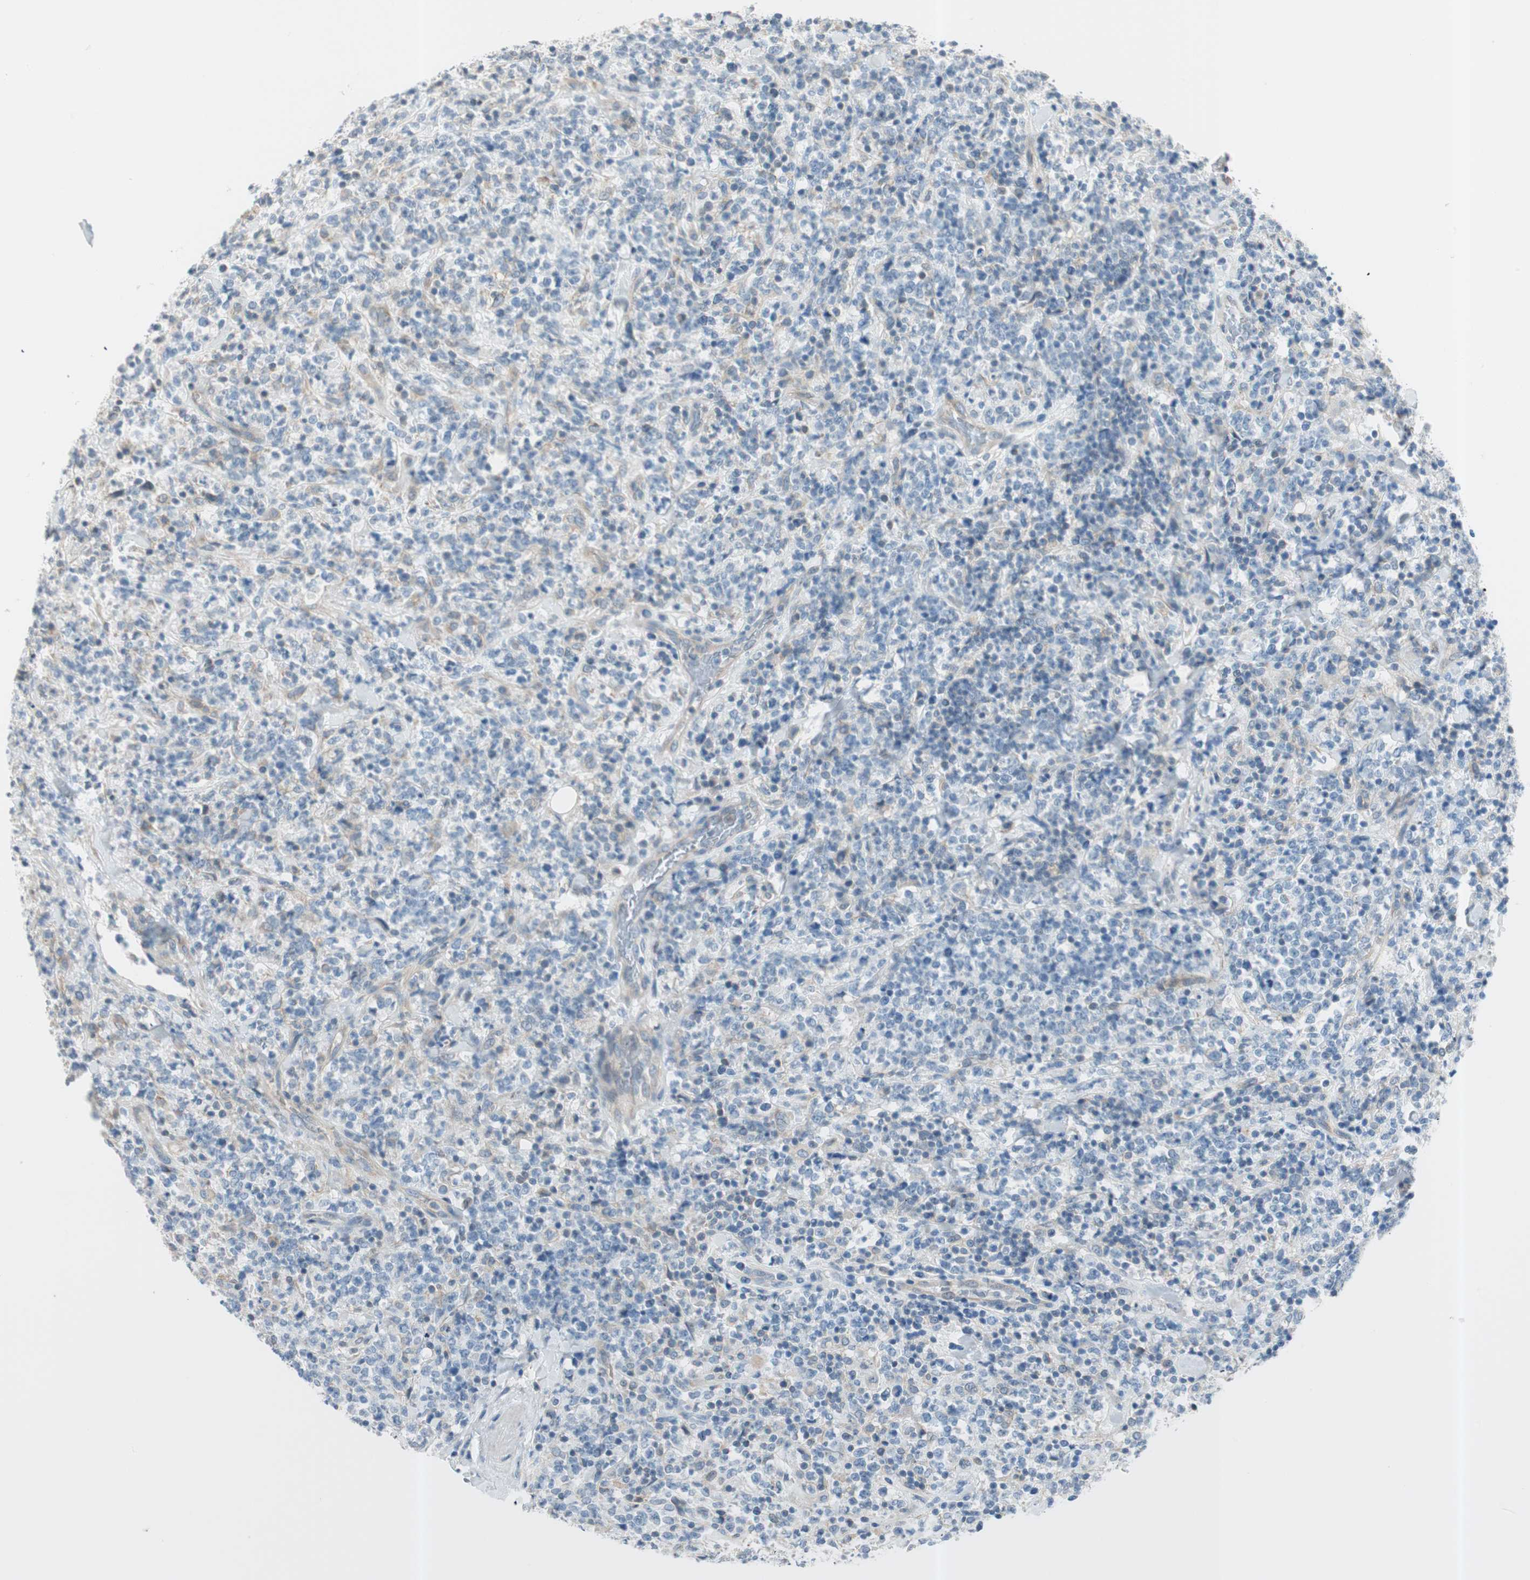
{"staining": {"intensity": "negative", "quantity": "none", "location": "none"}, "tissue": "lymphoma", "cell_type": "Tumor cells", "image_type": "cancer", "snomed": [{"axis": "morphology", "description": "Malignant lymphoma, non-Hodgkin's type, High grade"}, {"axis": "topography", "description": "Soft tissue"}], "caption": "This is a photomicrograph of immunohistochemistry staining of lymphoma, which shows no expression in tumor cells.", "gene": "CDK3", "patient": {"sex": "male", "age": 18}}